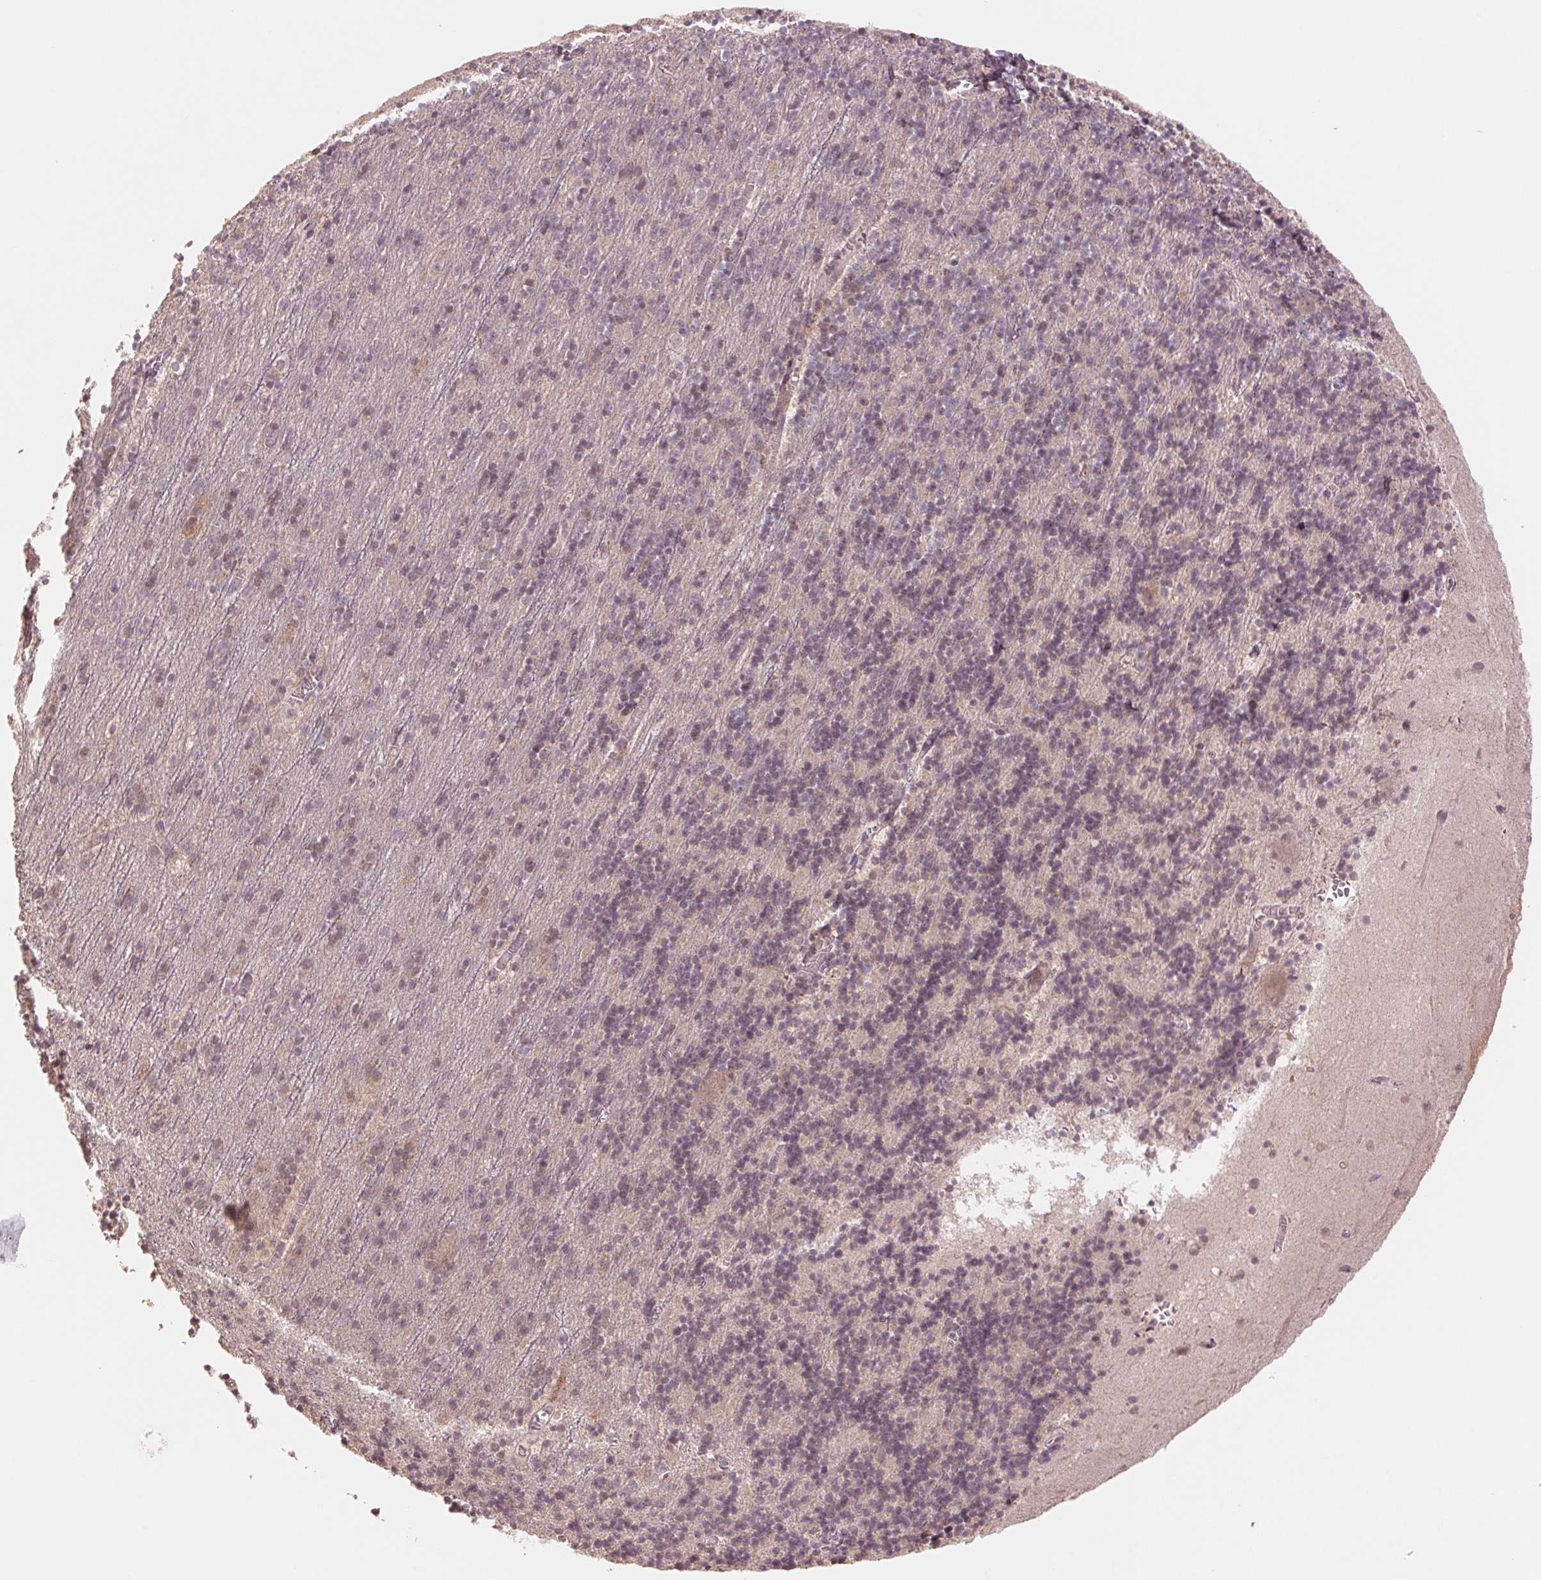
{"staining": {"intensity": "negative", "quantity": "none", "location": "none"}, "tissue": "cerebellum", "cell_type": "Cells in granular layer", "image_type": "normal", "snomed": [{"axis": "morphology", "description": "Normal tissue, NOS"}, {"axis": "topography", "description": "Cerebellum"}], "caption": "Cells in granular layer show no significant positivity in normal cerebellum. Brightfield microscopy of immunohistochemistry (IHC) stained with DAB (brown) and hematoxylin (blue), captured at high magnification.", "gene": "PPIAL4A", "patient": {"sex": "male", "age": 70}}